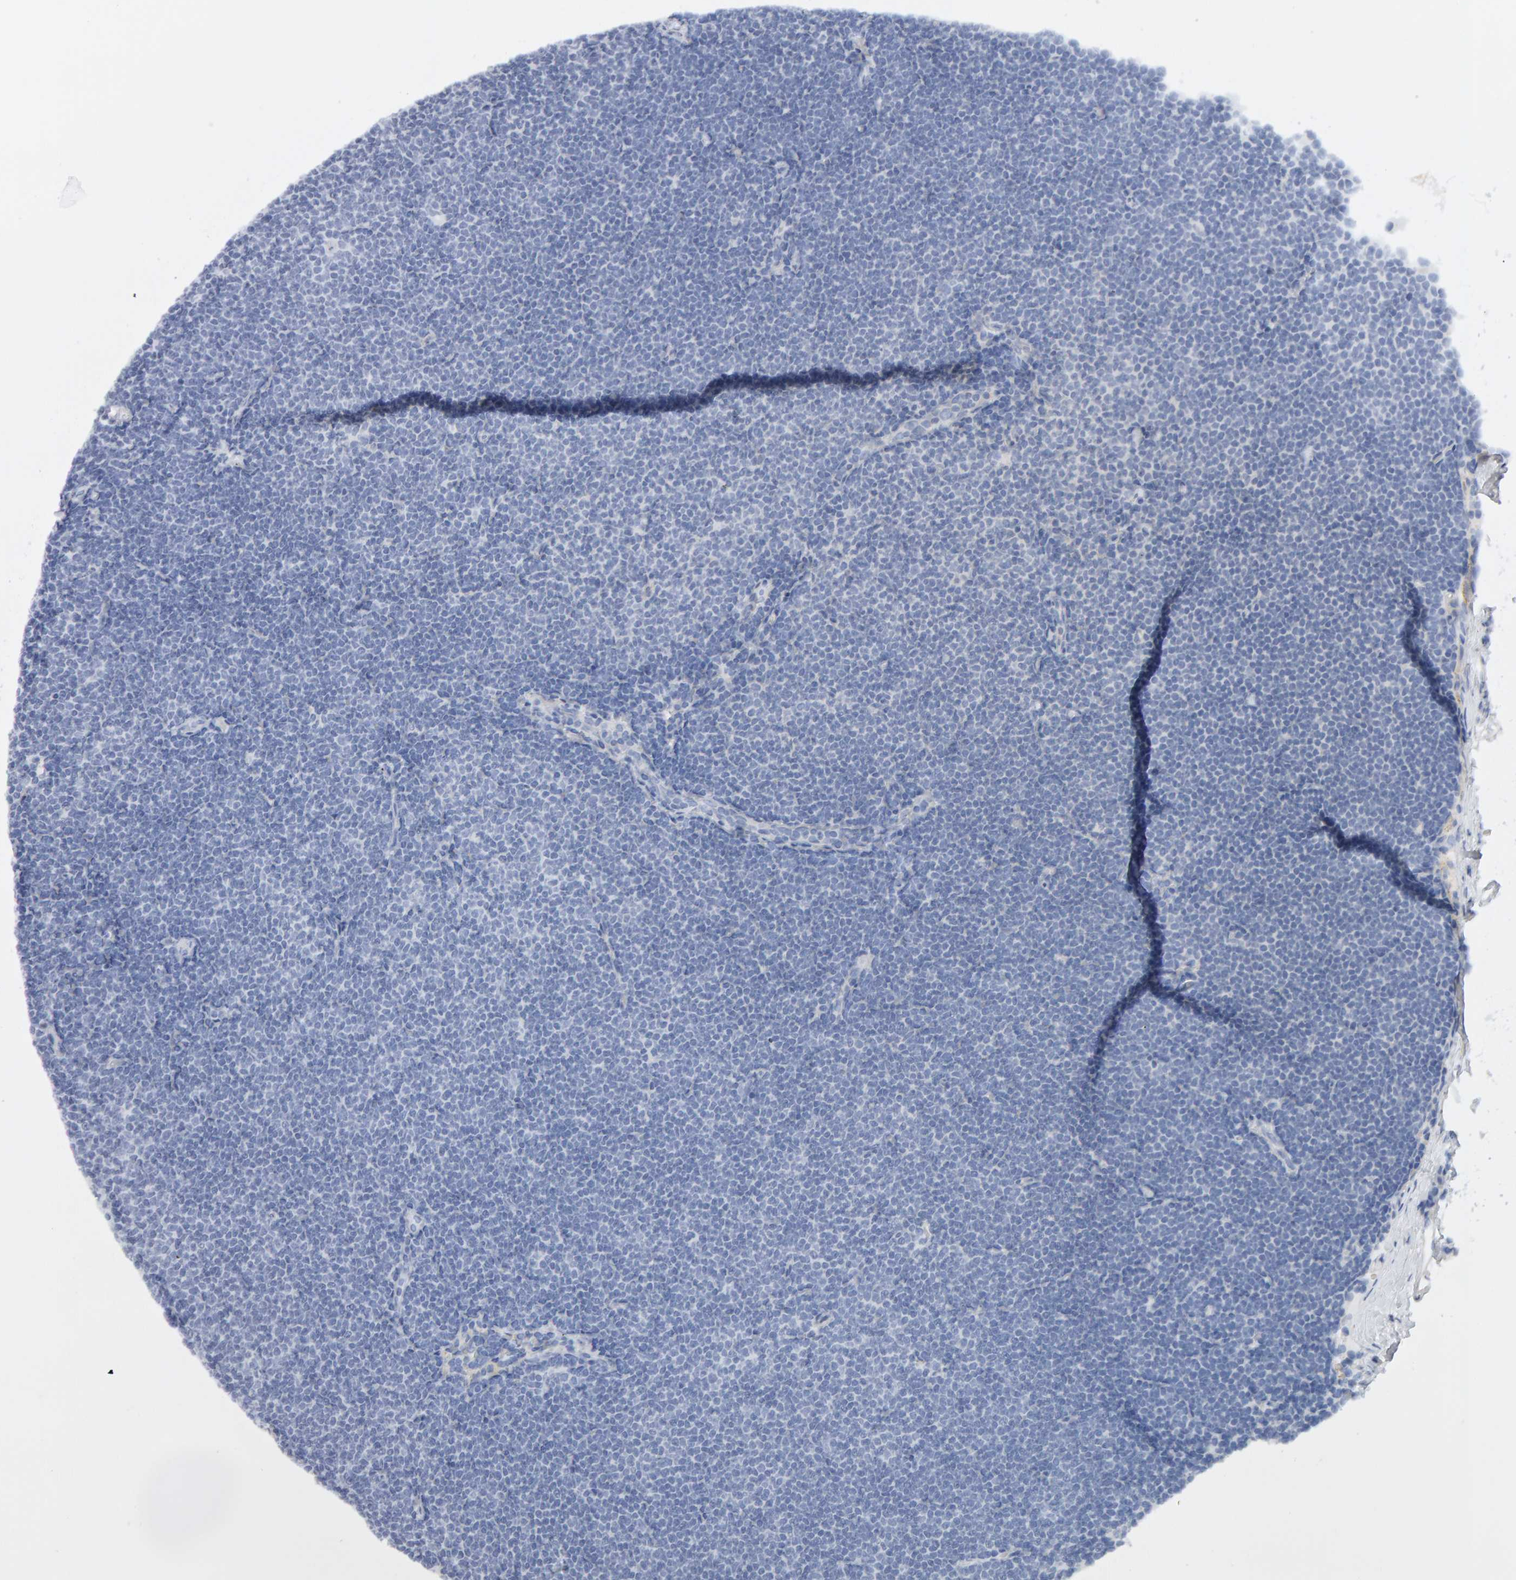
{"staining": {"intensity": "negative", "quantity": "none", "location": "none"}, "tissue": "lymphoma", "cell_type": "Tumor cells", "image_type": "cancer", "snomed": [{"axis": "morphology", "description": "Malignant lymphoma, non-Hodgkin's type, Low grade"}, {"axis": "topography", "description": "Lymph node"}], "caption": "IHC photomicrograph of lymphoma stained for a protein (brown), which demonstrates no expression in tumor cells.", "gene": "METRNL", "patient": {"sex": "female", "age": 53}}